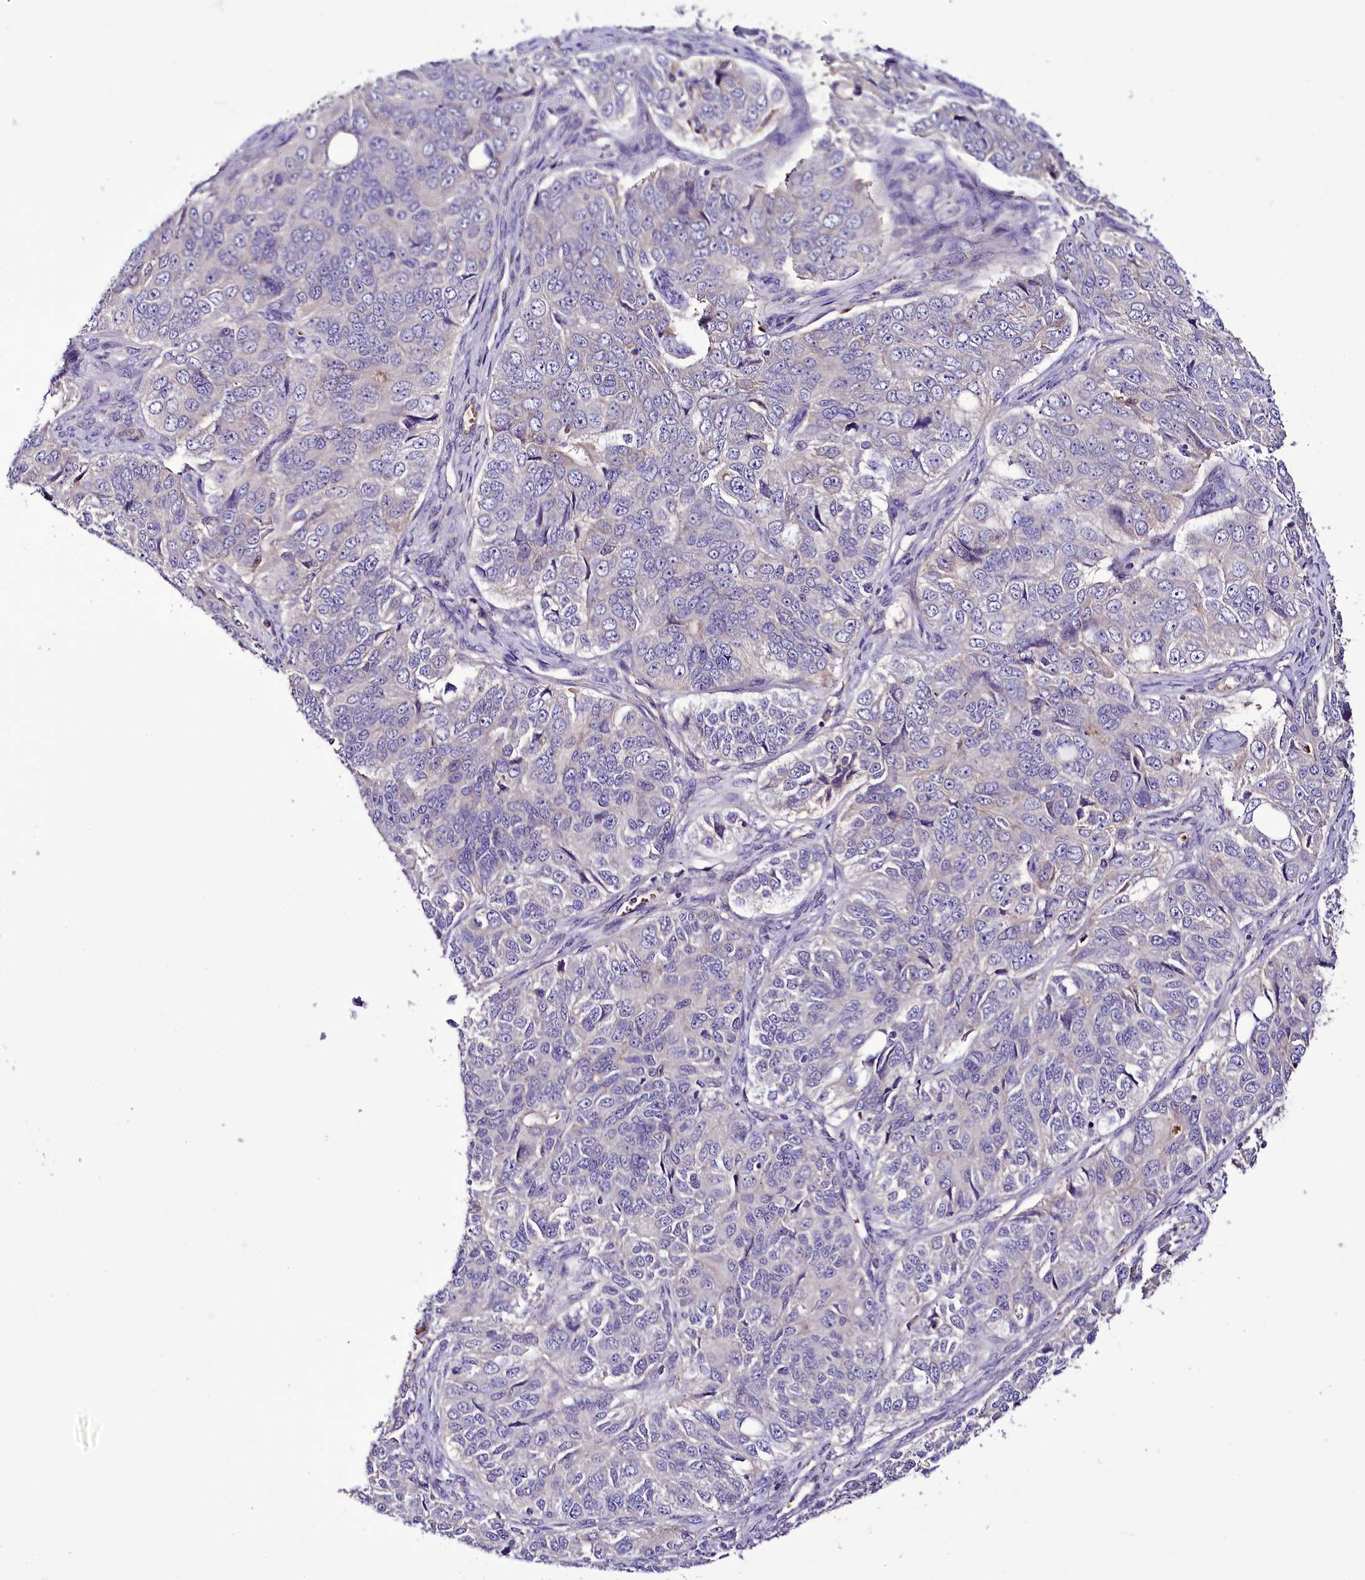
{"staining": {"intensity": "negative", "quantity": "none", "location": "none"}, "tissue": "ovarian cancer", "cell_type": "Tumor cells", "image_type": "cancer", "snomed": [{"axis": "morphology", "description": "Carcinoma, endometroid"}, {"axis": "topography", "description": "Ovary"}], "caption": "This histopathology image is of ovarian endometroid carcinoma stained with immunohistochemistry to label a protein in brown with the nuclei are counter-stained blue. There is no expression in tumor cells.", "gene": "PPP1R32", "patient": {"sex": "female", "age": 51}}